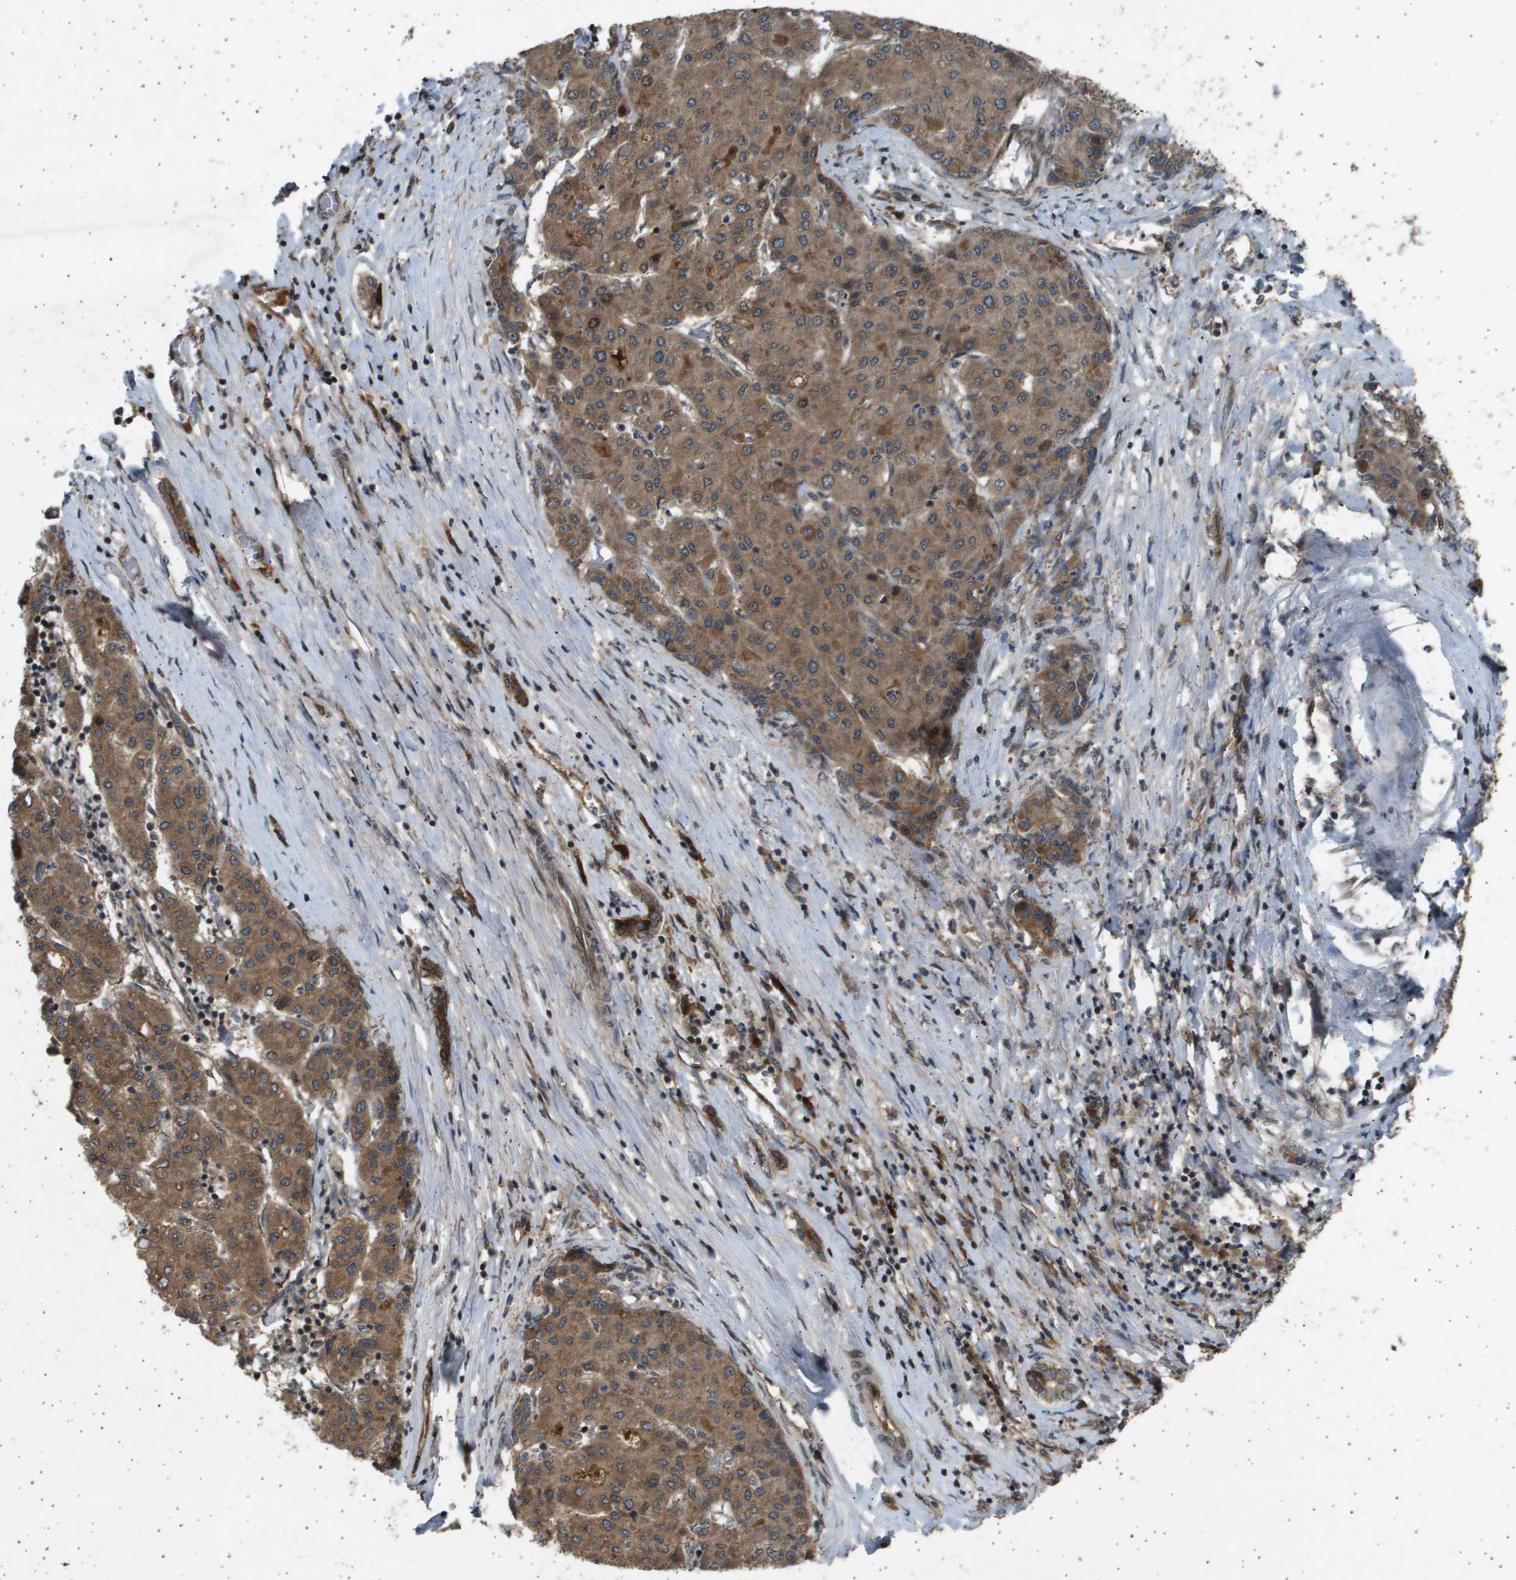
{"staining": {"intensity": "moderate", "quantity": ">75%", "location": "cytoplasmic/membranous"}, "tissue": "liver cancer", "cell_type": "Tumor cells", "image_type": "cancer", "snomed": [{"axis": "morphology", "description": "Carcinoma, Hepatocellular, NOS"}, {"axis": "topography", "description": "Liver"}], "caption": "The photomicrograph shows a brown stain indicating the presence of a protein in the cytoplasmic/membranous of tumor cells in liver hepatocellular carcinoma.", "gene": "TNRC6A", "patient": {"sex": "male", "age": 65}}